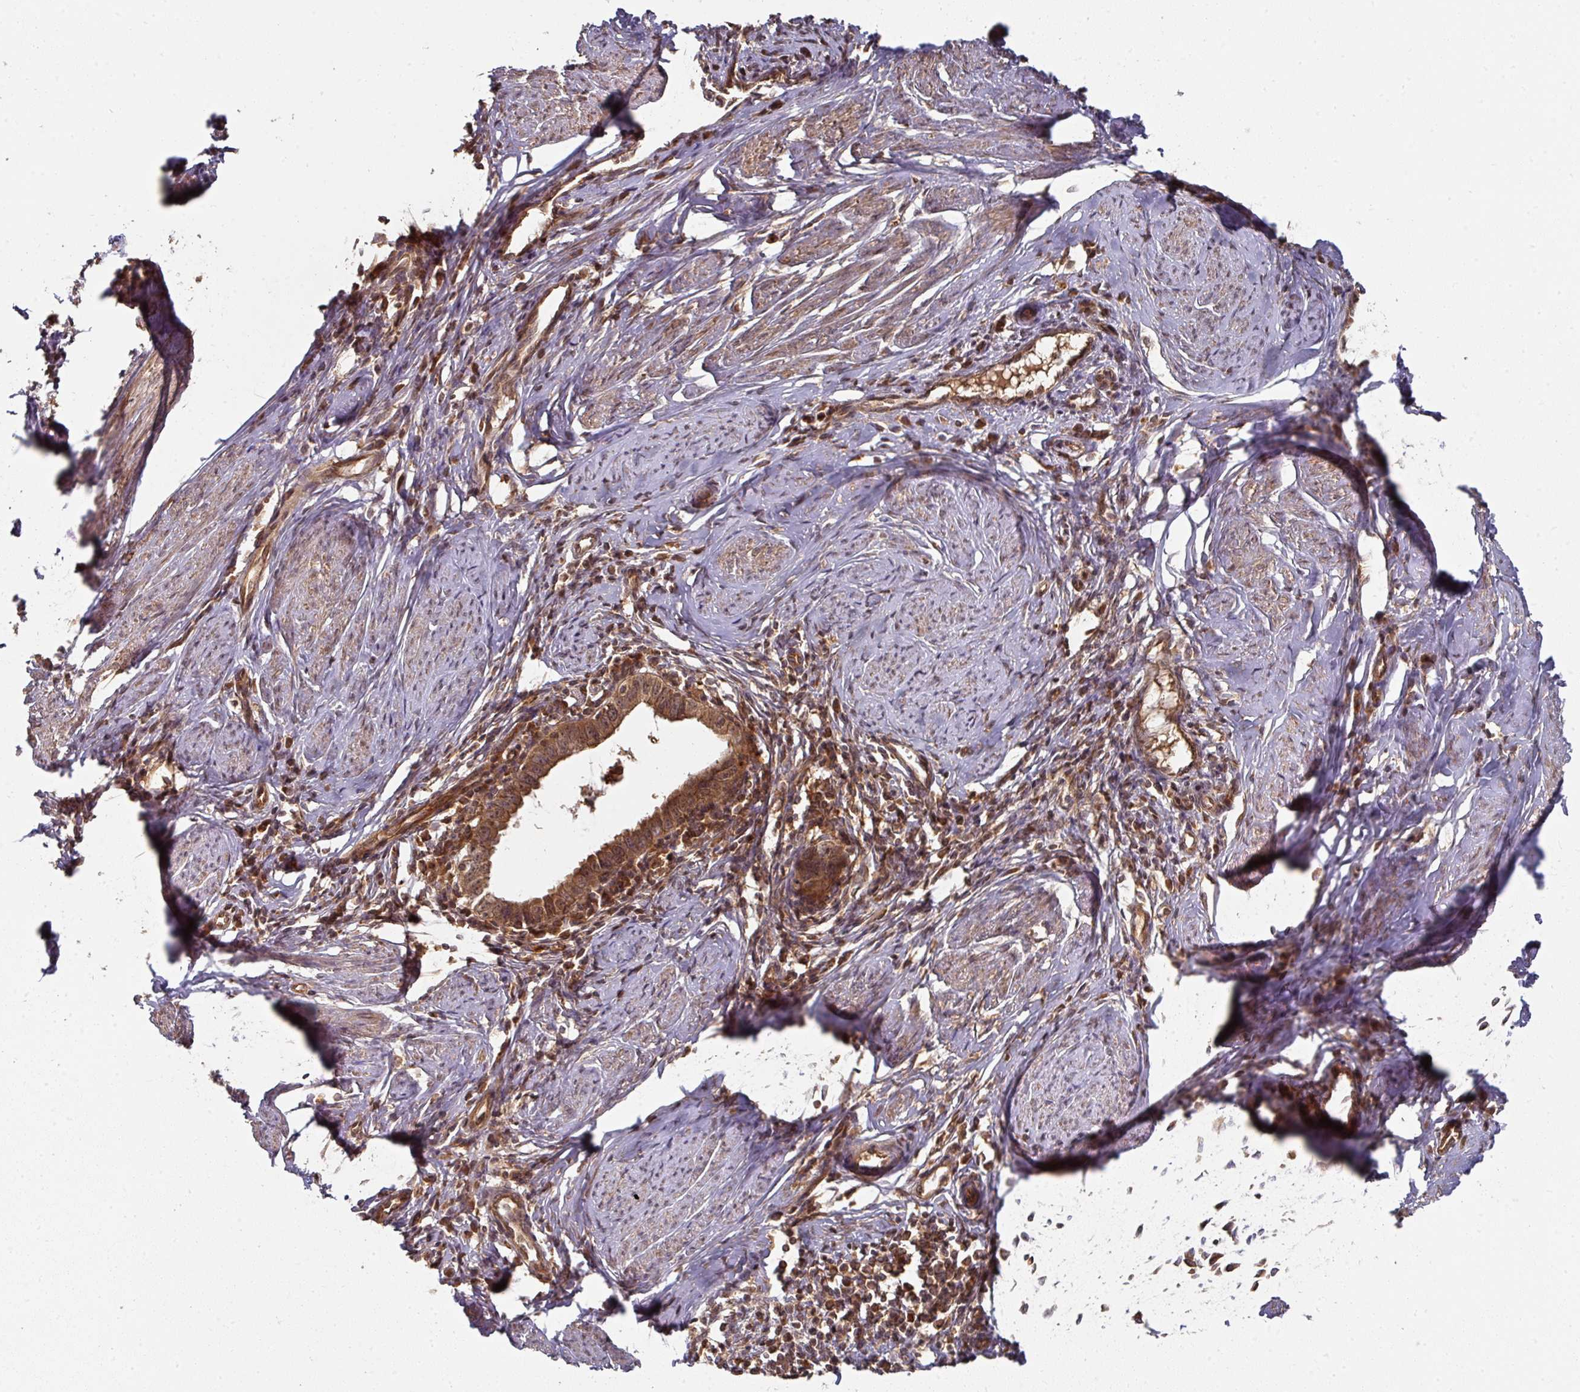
{"staining": {"intensity": "moderate", "quantity": ">75%", "location": "cytoplasmic/membranous,nuclear"}, "tissue": "cervical cancer", "cell_type": "Tumor cells", "image_type": "cancer", "snomed": [{"axis": "morphology", "description": "Adenocarcinoma, NOS"}, {"axis": "topography", "description": "Cervix"}], "caption": "This is an image of immunohistochemistry staining of cervical cancer (adenocarcinoma), which shows moderate staining in the cytoplasmic/membranous and nuclear of tumor cells.", "gene": "EIF4EBP2", "patient": {"sex": "female", "age": 36}}